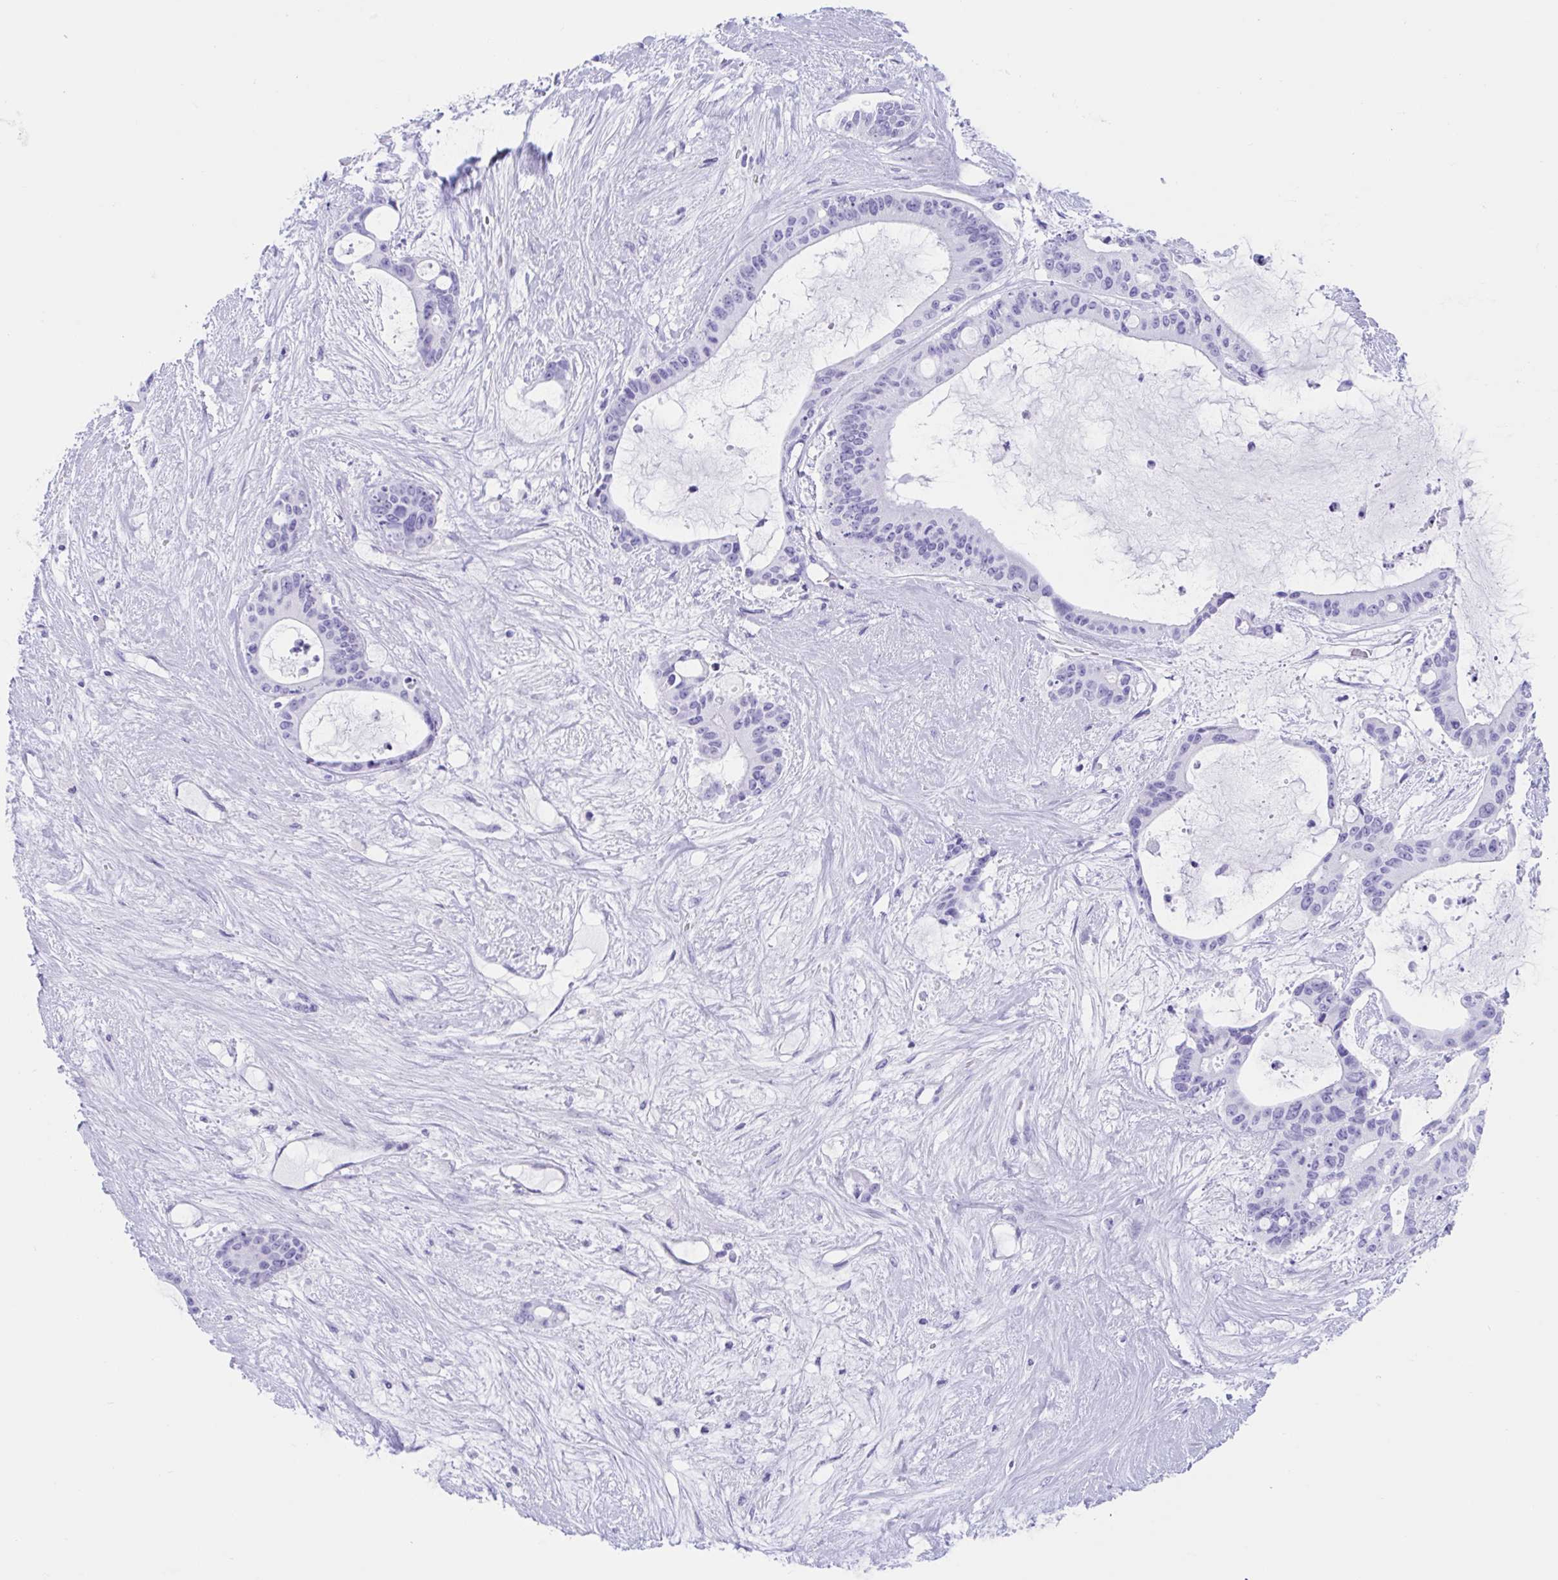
{"staining": {"intensity": "negative", "quantity": "none", "location": "none"}, "tissue": "liver cancer", "cell_type": "Tumor cells", "image_type": "cancer", "snomed": [{"axis": "morphology", "description": "Normal tissue, NOS"}, {"axis": "morphology", "description": "Cholangiocarcinoma"}, {"axis": "topography", "description": "Liver"}, {"axis": "topography", "description": "Peripheral nerve tissue"}], "caption": "This image is of liver cancer (cholangiocarcinoma) stained with immunohistochemistry to label a protein in brown with the nuclei are counter-stained blue. There is no expression in tumor cells.", "gene": "TMEM35A", "patient": {"sex": "female", "age": 73}}